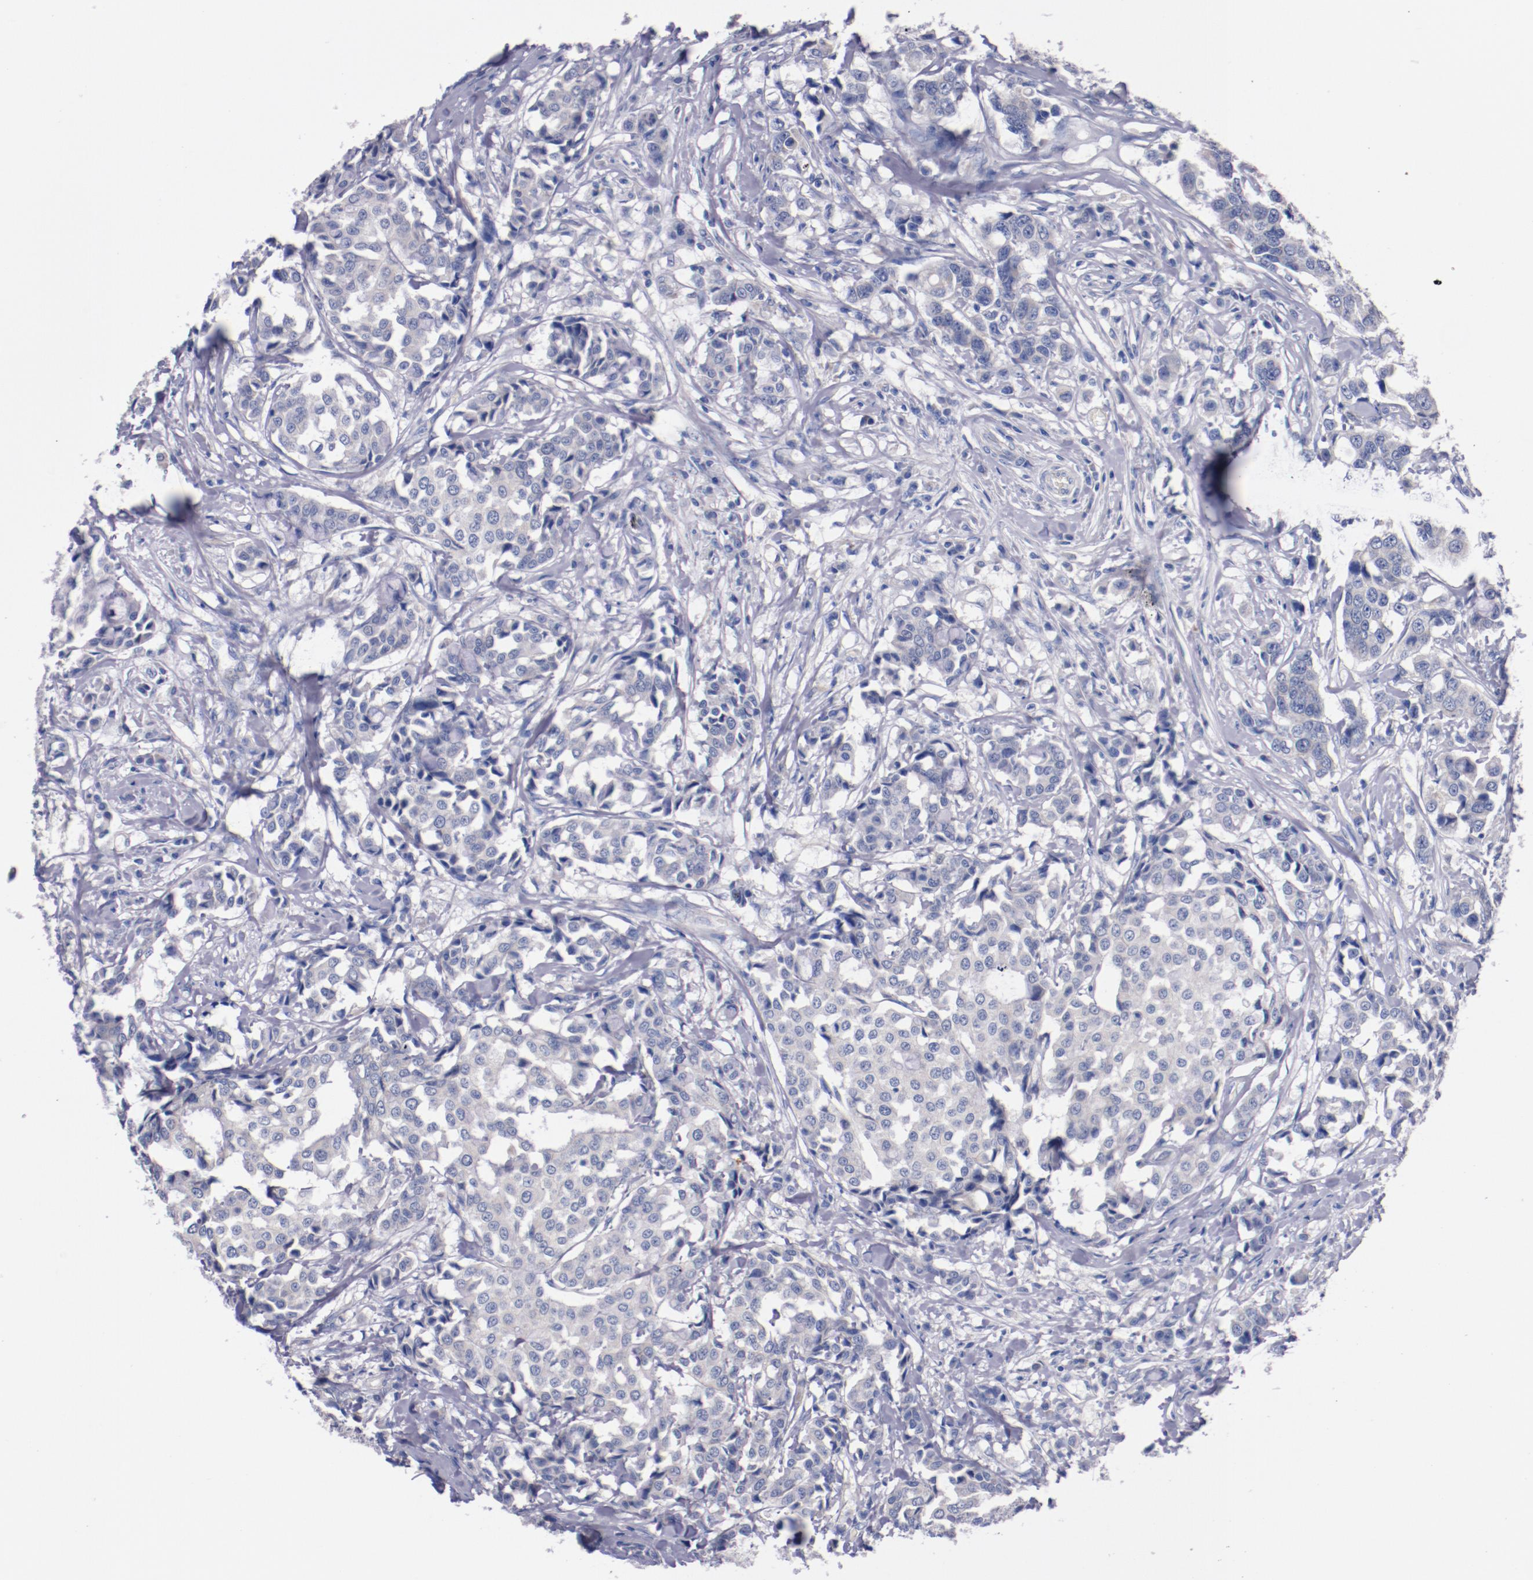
{"staining": {"intensity": "negative", "quantity": "none", "location": "none"}, "tissue": "breast cancer", "cell_type": "Tumor cells", "image_type": "cancer", "snomed": [{"axis": "morphology", "description": "Duct carcinoma"}, {"axis": "topography", "description": "Breast"}], "caption": "Protein analysis of intraductal carcinoma (breast) demonstrates no significant positivity in tumor cells.", "gene": "CNTNAP2", "patient": {"sex": "female", "age": 27}}